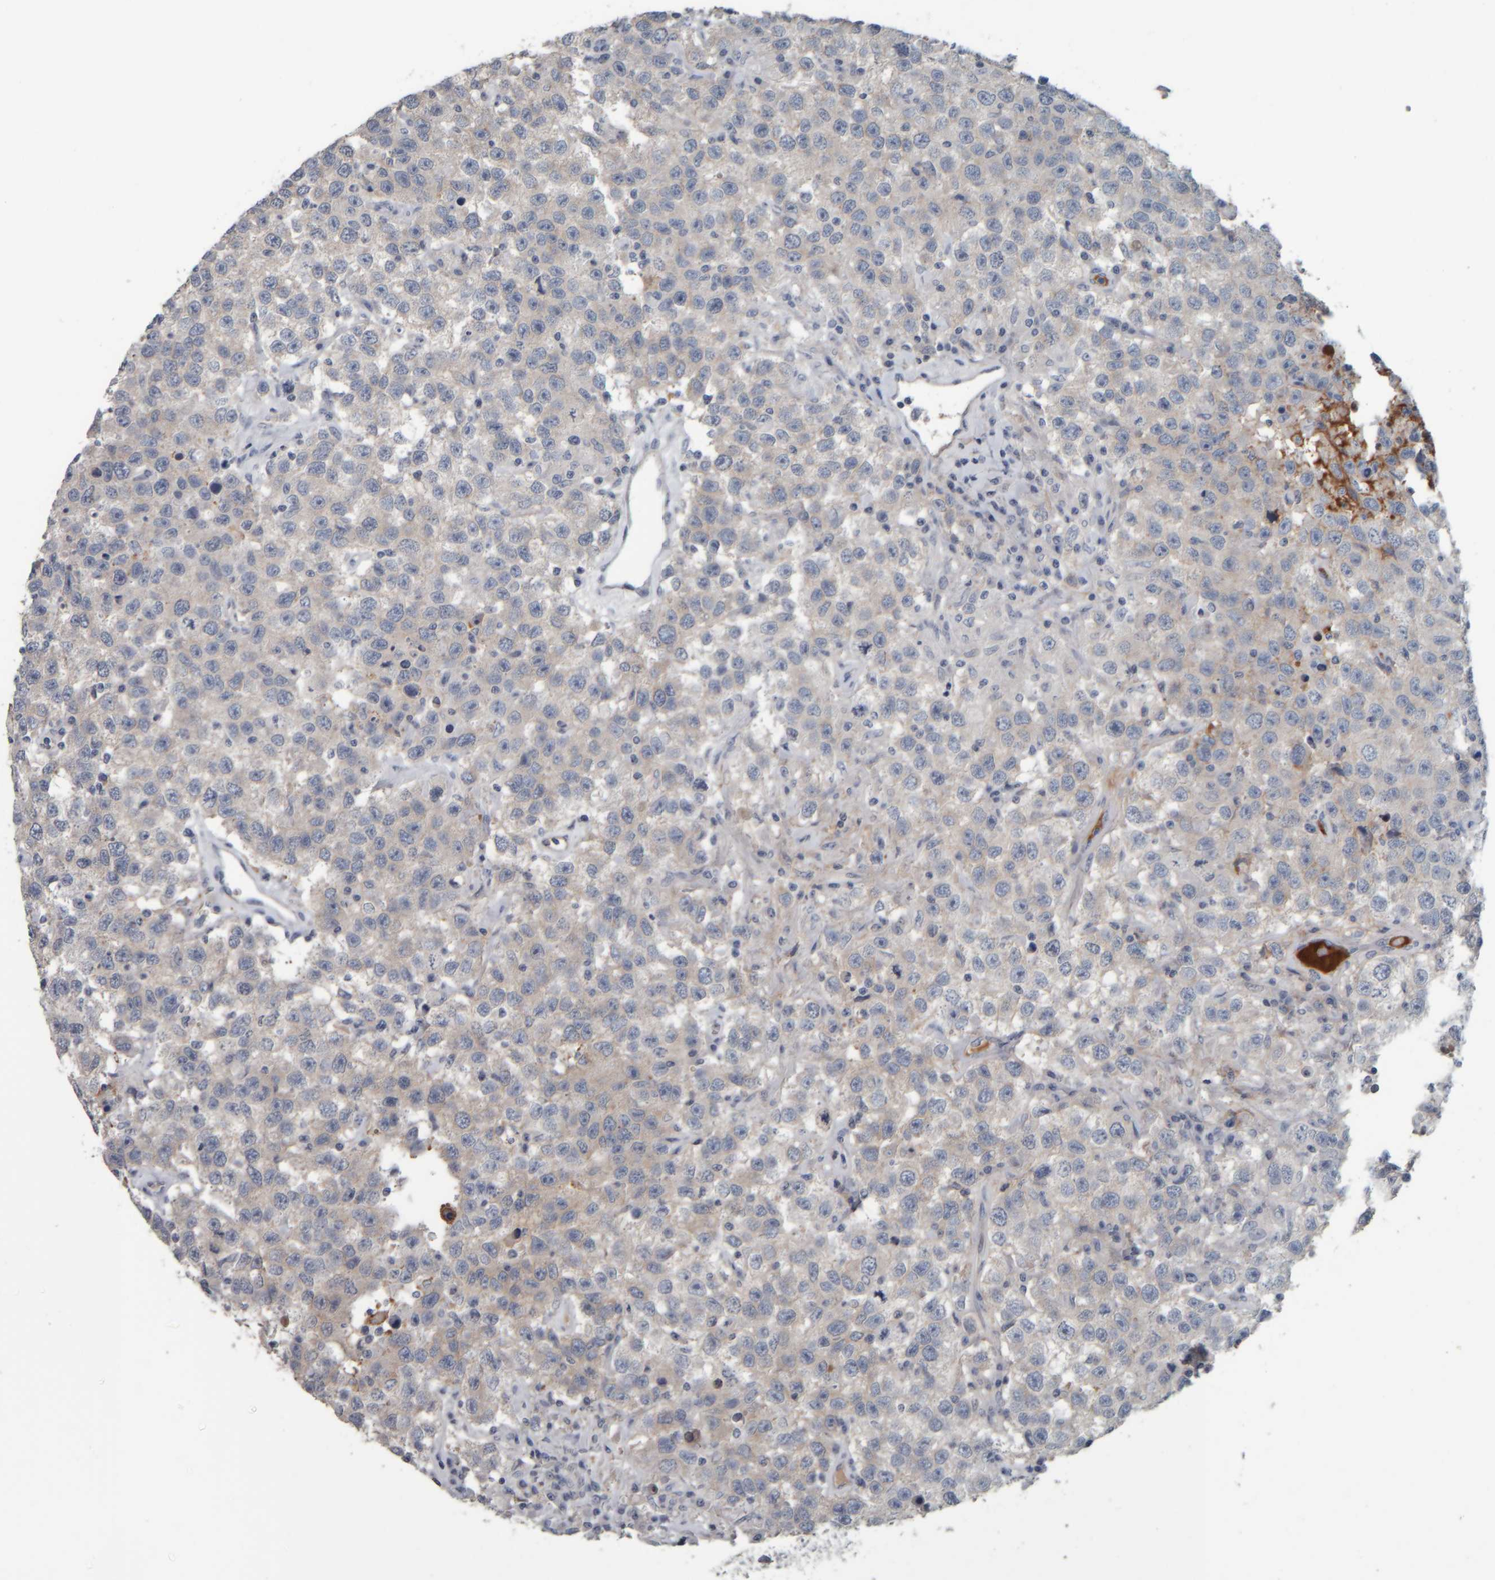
{"staining": {"intensity": "weak", "quantity": "<25%", "location": "cytoplasmic/membranous"}, "tissue": "testis cancer", "cell_type": "Tumor cells", "image_type": "cancer", "snomed": [{"axis": "morphology", "description": "Seminoma, NOS"}, {"axis": "topography", "description": "Testis"}], "caption": "DAB (3,3'-diaminobenzidine) immunohistochemical staining of human testis cancer (seminoma) exhibits no significant expression in tumor cells. (Stains: DAB (3,3'-diaminobenzidine) immunohistochemistry (IHC) with hematoxylin counter stain, Microscopy: brightfield microscopy at high magnification).", "gene": "CAVIN4", "patient": {"sex": "male", "age": 41}}